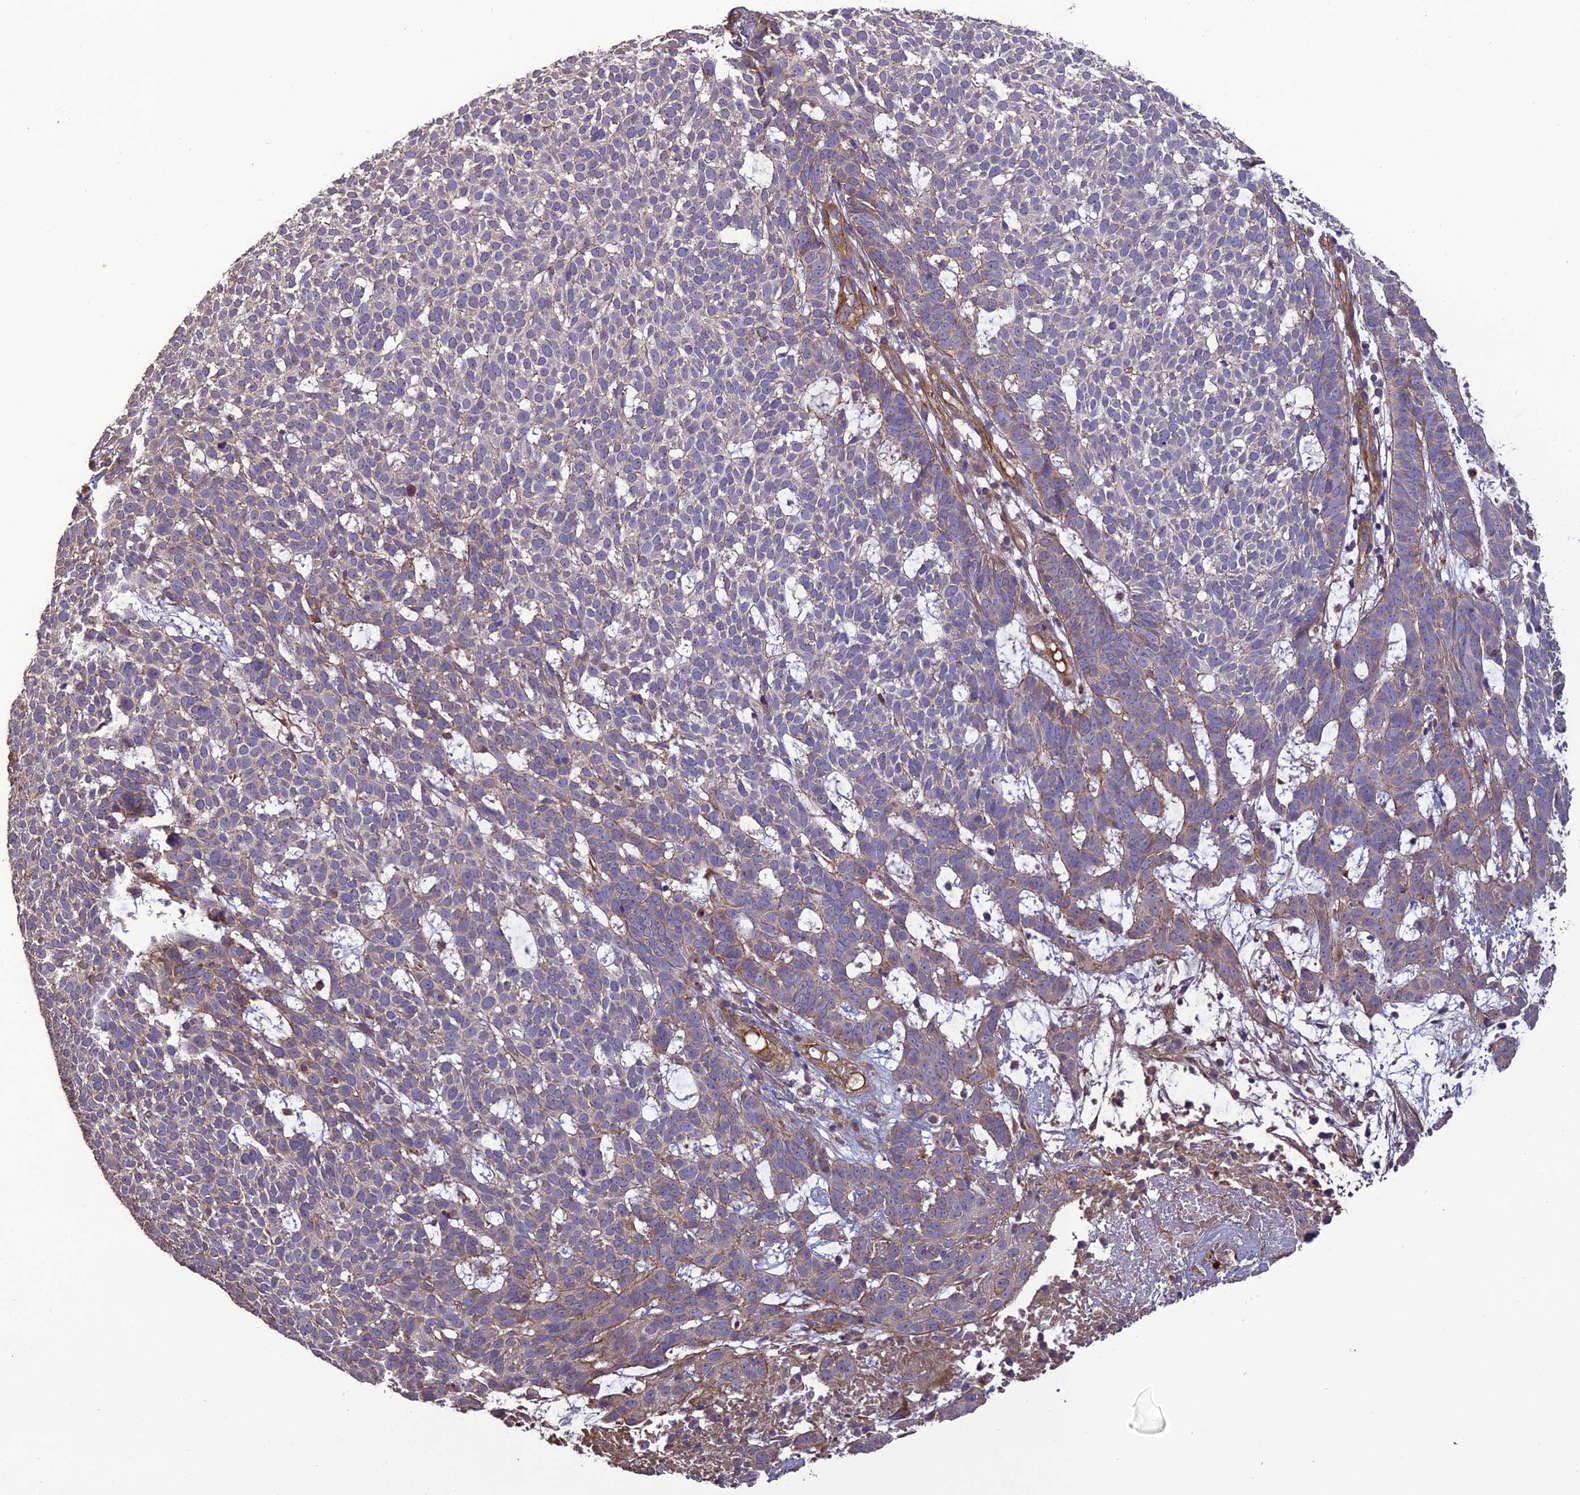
{"staining": {"intensity": "weak", "quantity": "25%-75%", "location": "cytoplasmic/membranous"}, "tissue": "skin cancer", "cell_type": "Tumor cells", "image_type": "cancer", "snomed": [{"axis": "morphology", "description": "Basal cell carcinoma"}, {"axis": "topography", "description": "Skin"}], "caption": "About 25%-75% of tumor cells in human skin basal cell carcinoma show weak cytoplasmic/membranous protein expression as visualized by brown immunohistochemical staining.", "gene": "ATP6V0A2", "patient": {"sex": "female", "age": 78}}